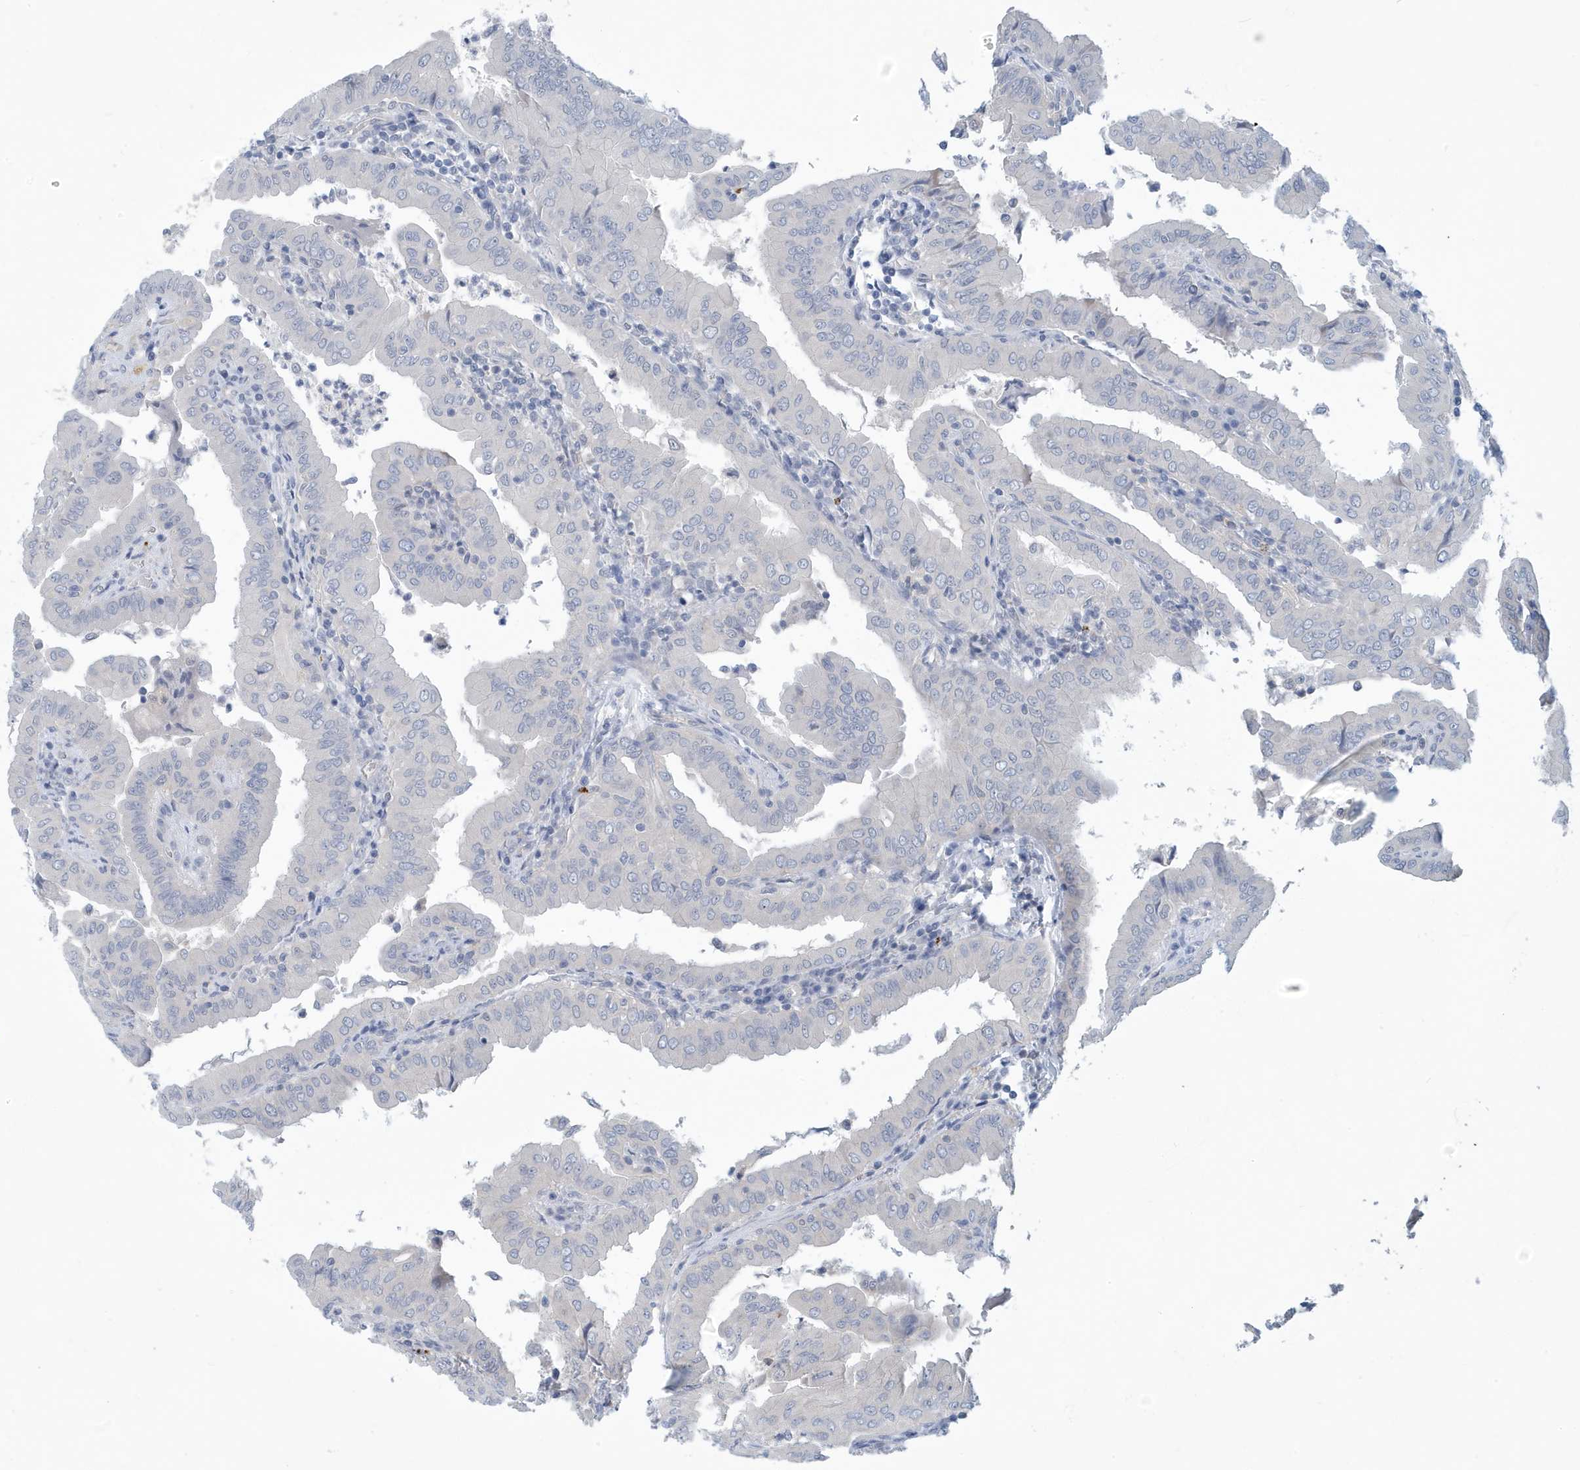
{"staining": {"intensity": "negative", "quantity": "none", "location": "none"}, "tissue": "thyroid cancer", "cell_type": "Tumor cells", "image_type": "cancer", "snomed": [{"axis": "morphology", "description": "Papillary adenocarcinoma, NOS"}, {"axis": "topography", "description": "Thyroid gland"}], "caption": "Immunohistochemistry (IHC) image of neoplastic tissue: thyroid cancer stained with DAB (3,3'-diaminobenzidine) displays no significant protein staining in tumor cells.", "gene": "VTA1", "patient": {"sex": "male", "age": 33}}